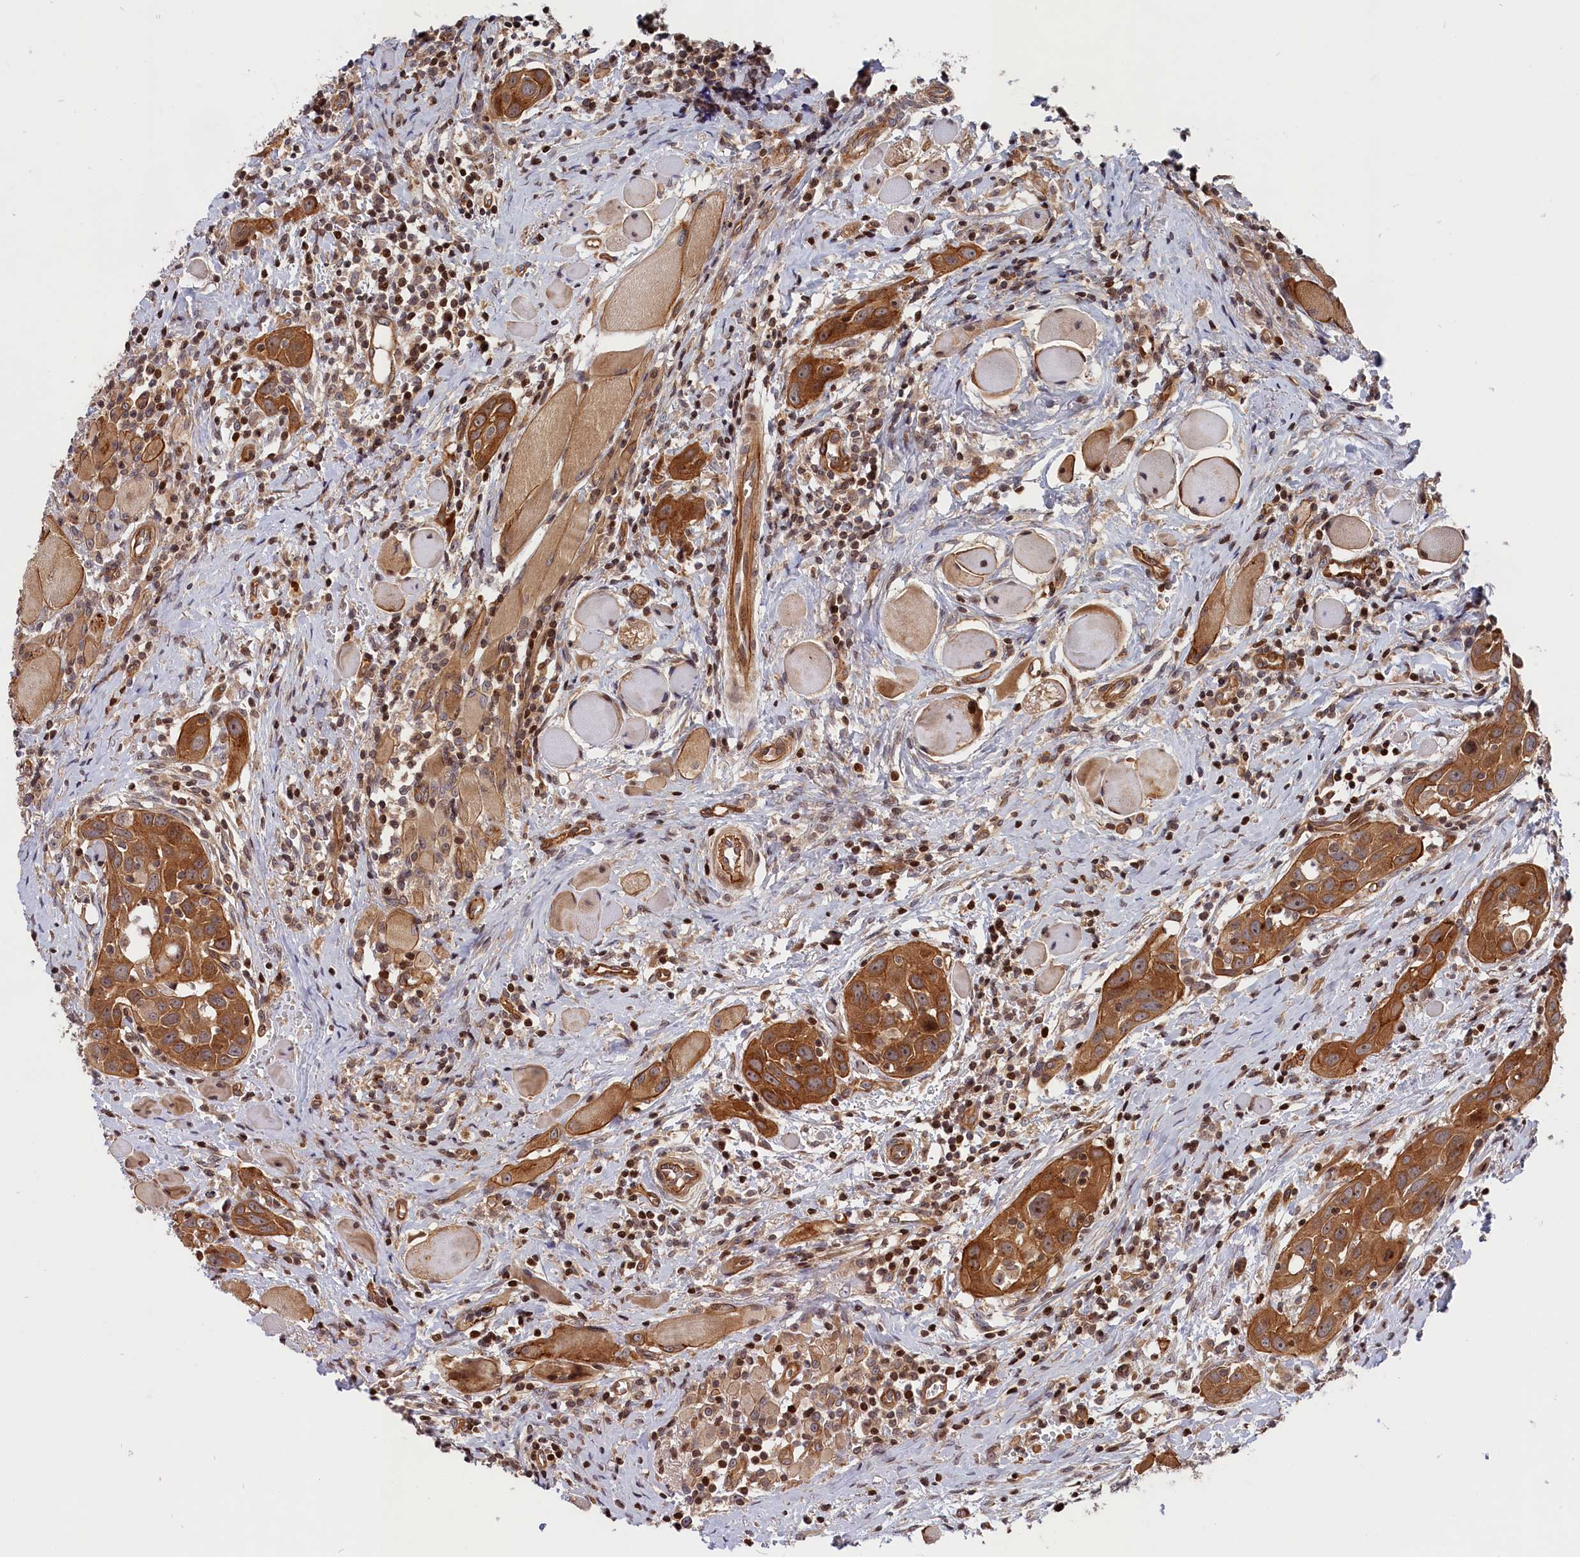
{"staining": {"intensity": "moderate", "quantity": ">75%", "location": "cytoplasmic/membranous"}, "tissue": "head and neck cancer", "cell_type": "Tumor cells", "image_type": "cancer", "snomed": [{"axis": "morphology", "description": "Squamous cell carcinoma, NOS"}, {"axis": "topography", "description": "Oral tissue"}, {"axis": "topography", "description": "Head-Neck"}], "caption": "Human head and neck squamous cell carcinoma stained with a brown dye reveals moderate cytoplasmic/membranous positive expression in approximately >75% of tumor cells.", "gene": "CEP44", "patient": {"sex": "female", "age": 50}}